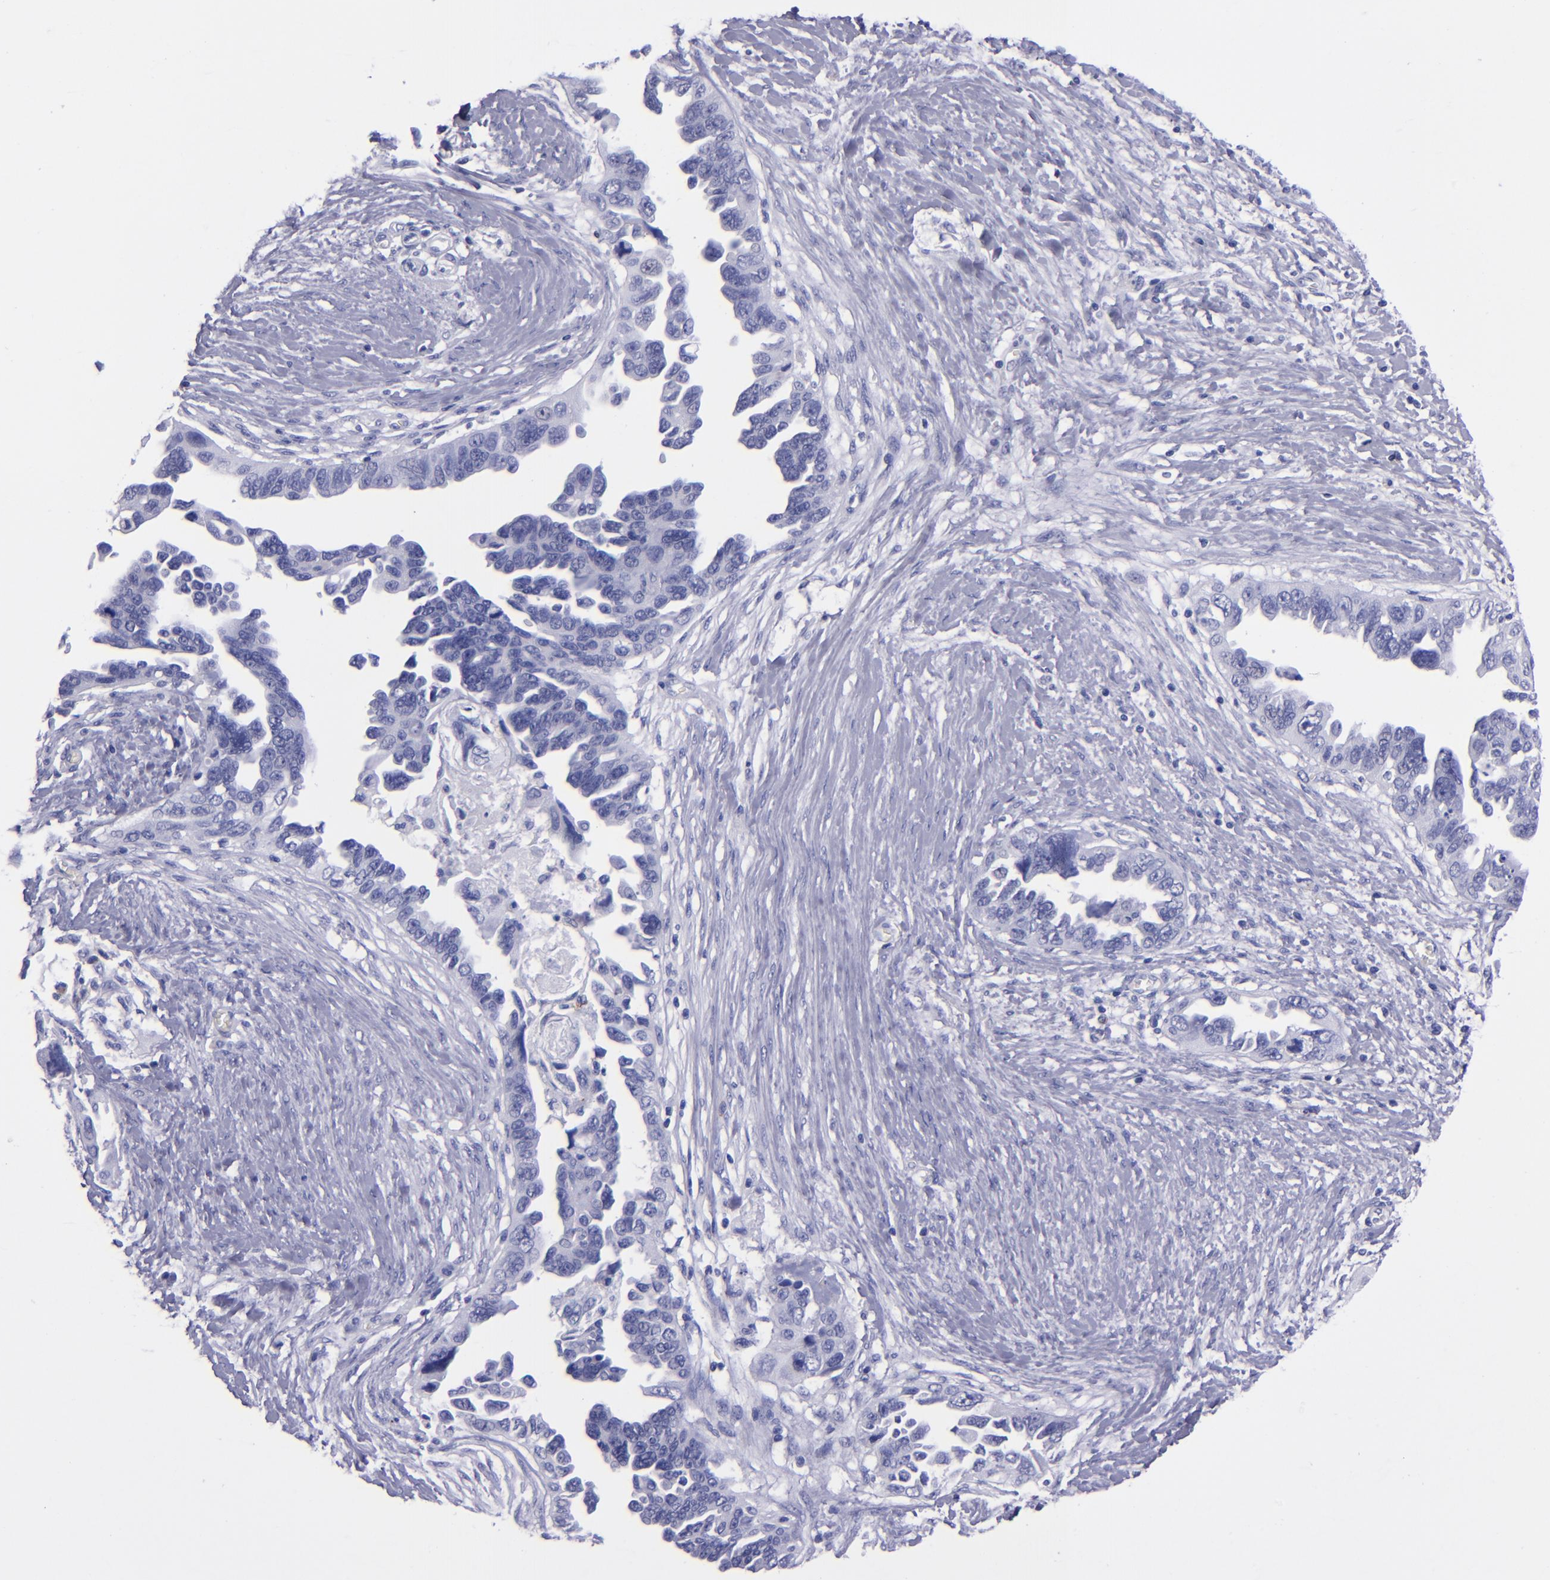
{"staining": {"intensity": "negative", "quantity": "none", "location": "none"}, "tissue": "ovarian cancer", "cell_type": "Tumor cells", "image_type": "cancer", "snomed": [{"axis": "morphology", "description": "Cystadenocarcinoma, serous, NOS"}, {"axis": "topography", "description": "Ovary"}], "caption": "Serous cystadenocarcinoma (ovarian) stained for a protein using immunohistochemistry (IHC) shows no expression tumor cells.", "gene": "CR1", "patient": {"sex": "female", "age": 63}}